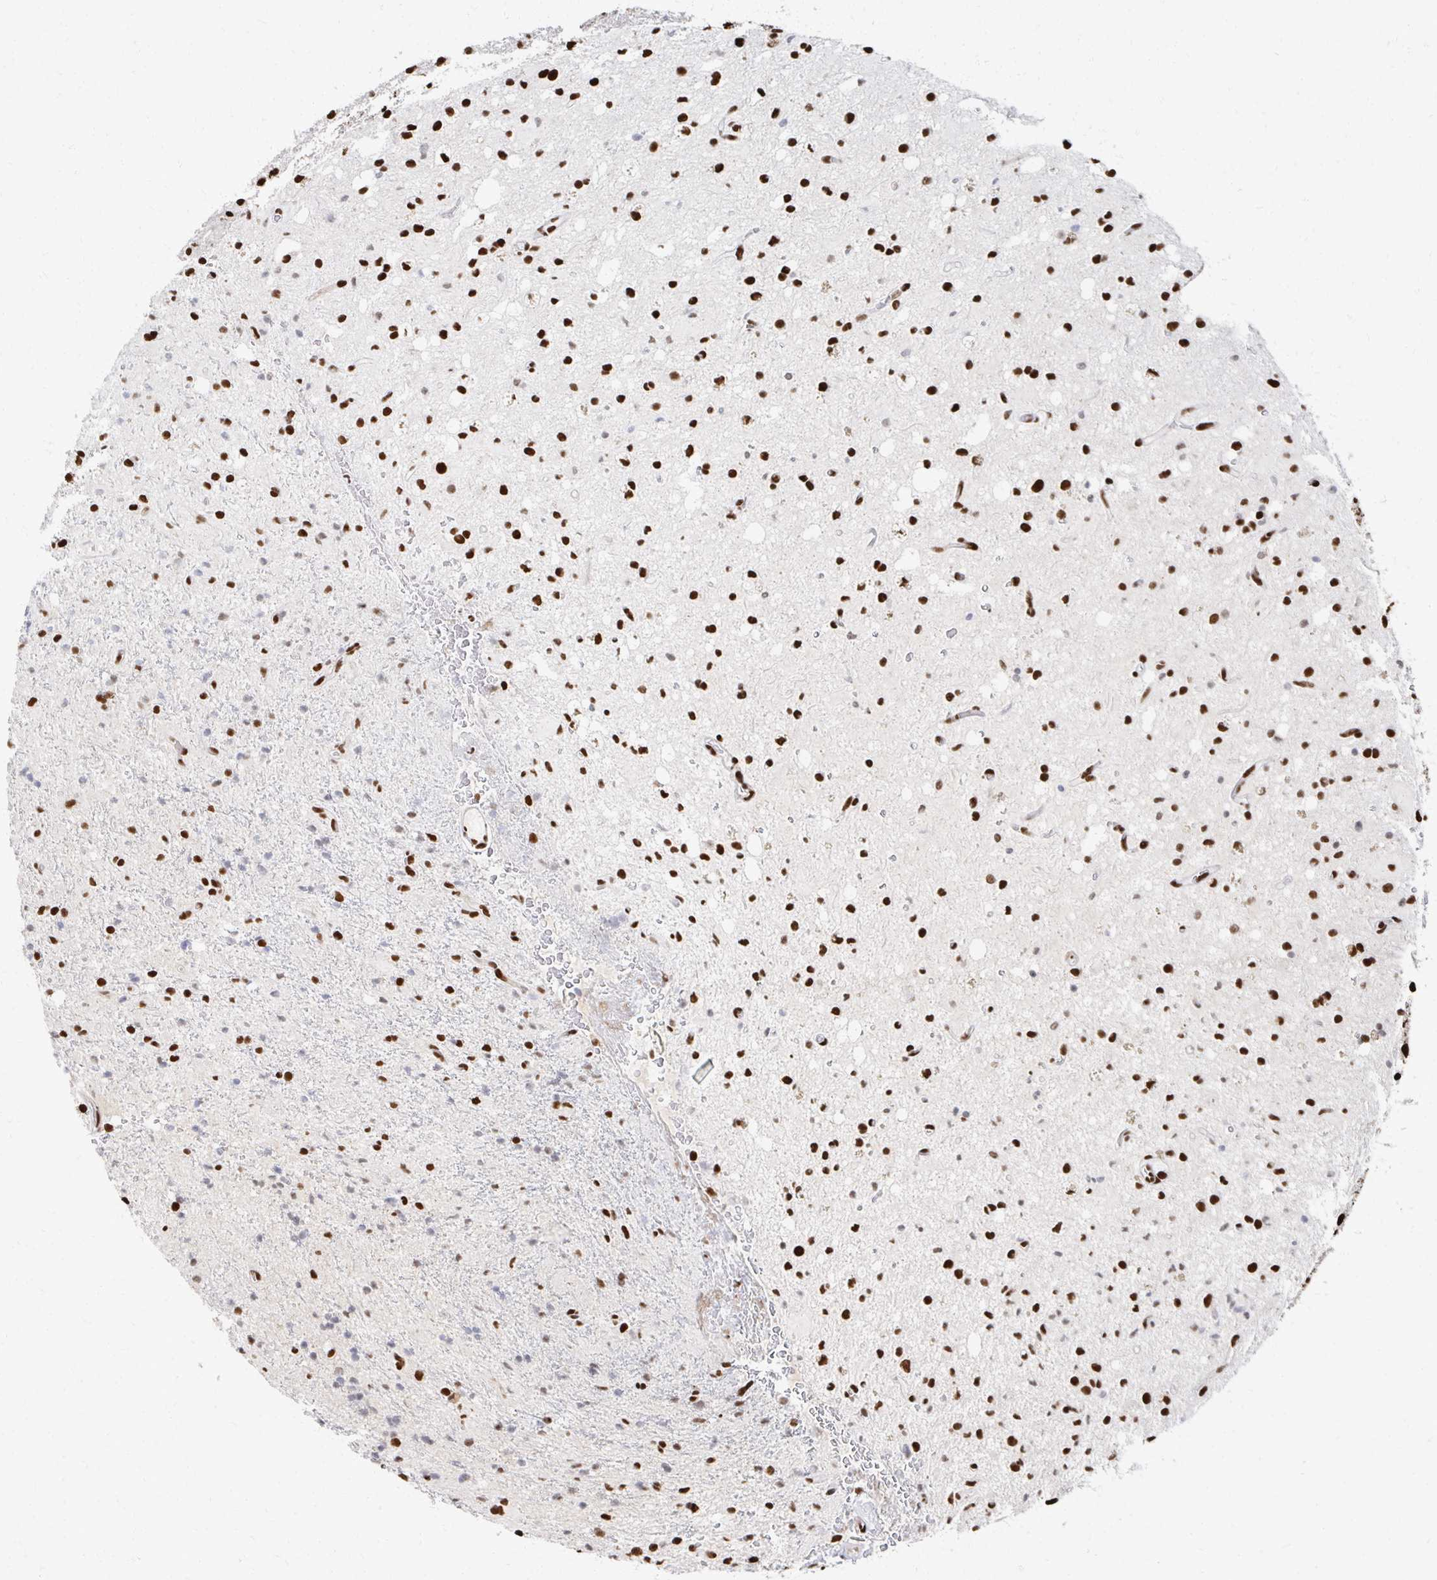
{"staining": {"intensity": "strong", "quantity": ">75%", "location": "nuclear"}, "tissue": "glioma", "cell_type": "Tumor cells", "image_type": "cancer", "snomed": [{"axis": "morphology", "description": "Glioma, malignant, Low grade"}, {"axis": "topography", "description": "Brain"}], "caption": "DAB (3,3'-diaminobenzidine) immunohistochemical staining of human malignant glioma (low-grade) displays strong nuclear protein positivity in approximately >75% of tumor cells. (DAB IHC, brown staining for protein, blue staining for nuclei).", "gene": "RBBP7", "patient": {"sex": "female", "age": 33}}